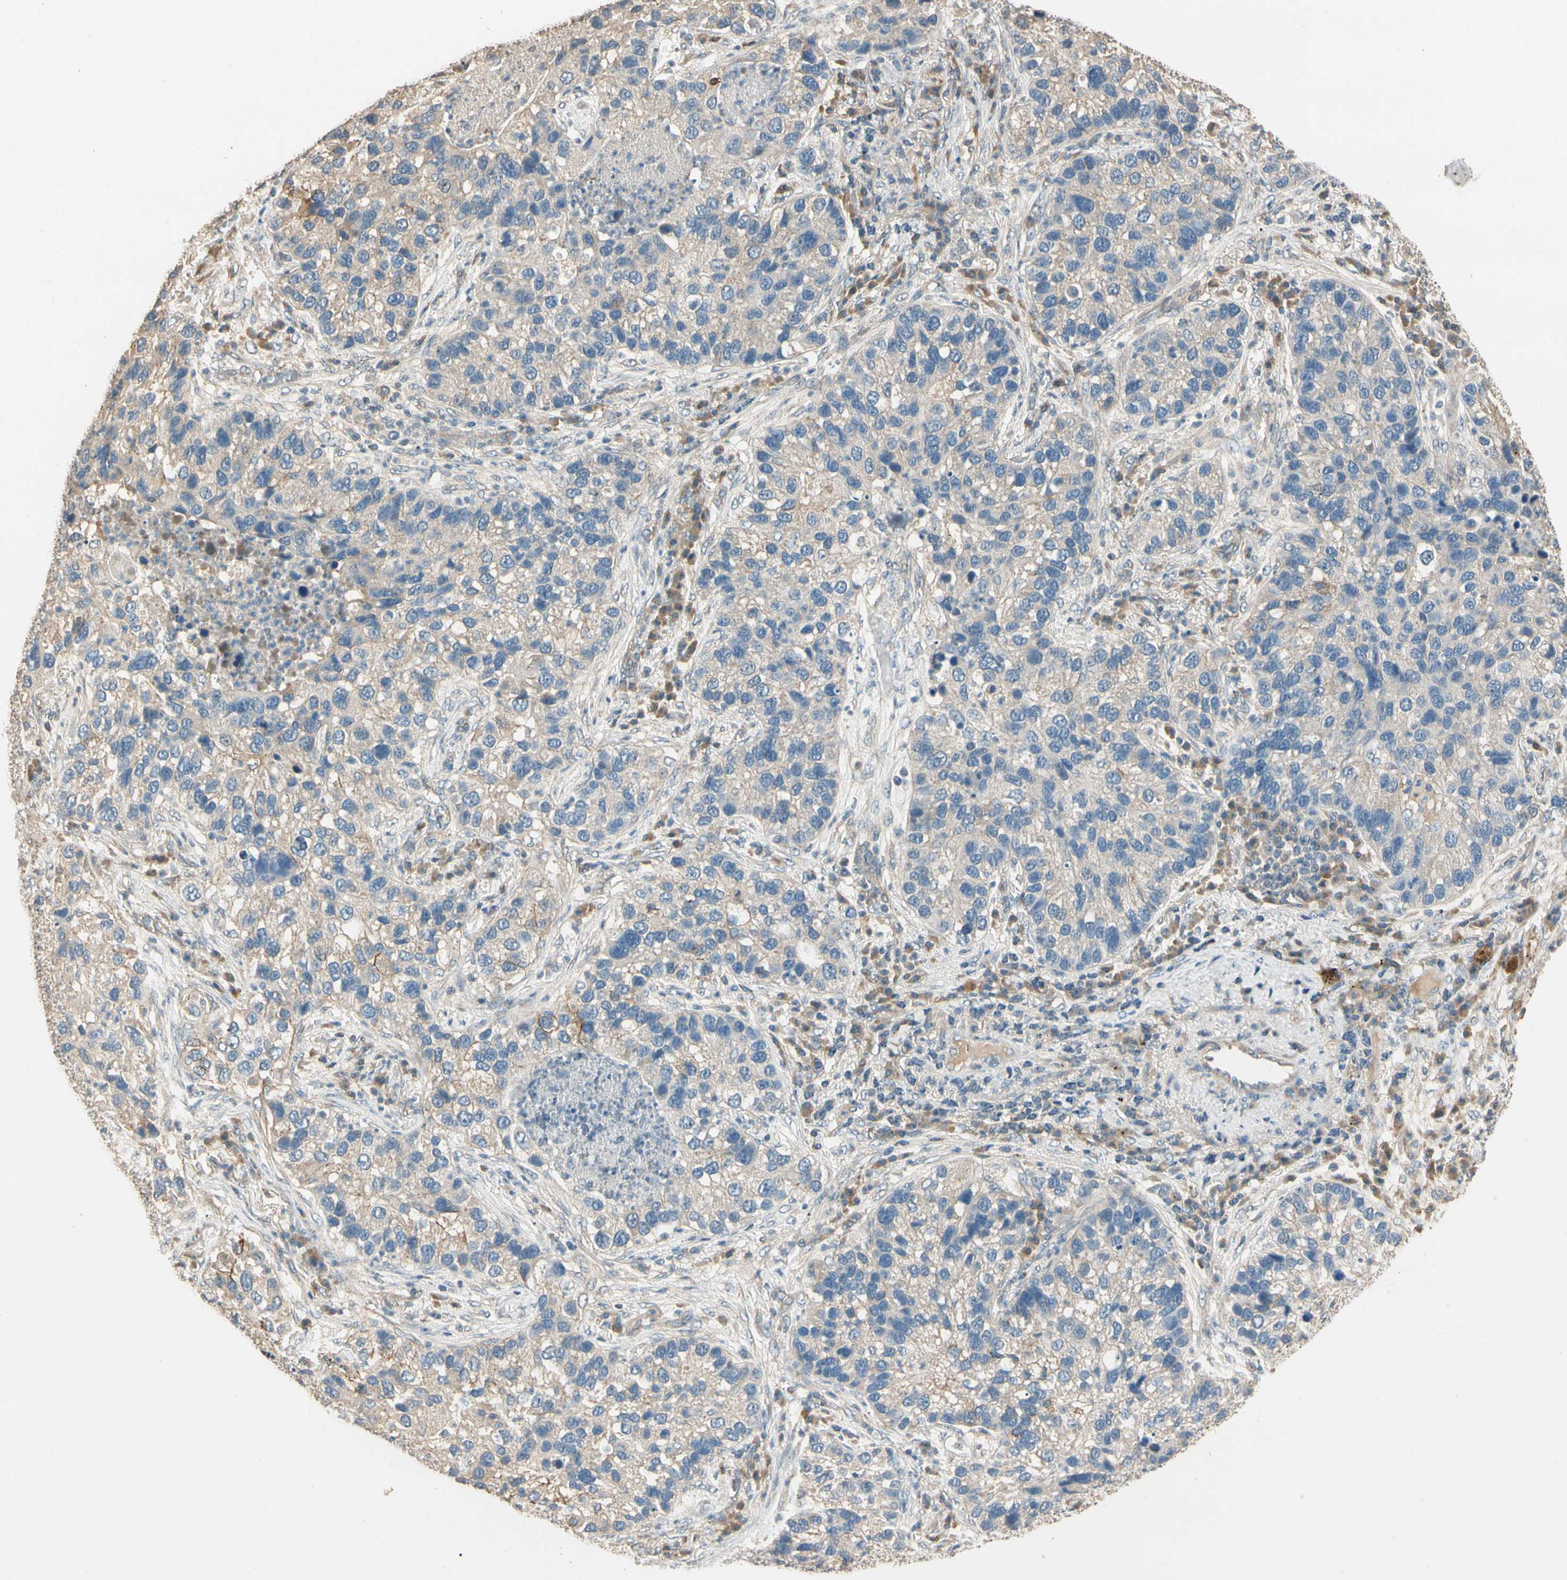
{"staining": {"intensity": "weak", "quantity": "25%-75%", "location": "cytoplasmic/membranous"}, "tissue": "lung cancer", "cell_type": "Tumor cells", "image_type": "cancer", "snomed": [{"axis": "morphology", "description": "Normal tissue, NOS"}, {"axis": "morphology", "description": "Adenocarcinoma, NOS"}, {"axis": "topography", "description": "Bronchus"}, {"axis": "topography", "description": "Lung"}], "caption": "Adenocarcinoma (lung) was stained to show a protein in brown. There is low levels of weak cytoplasmic/membranous staining in approximately 25%-75% of tumor cells.", "gene": "CDH6", "patient": {"sex": "male", "age": 54}}